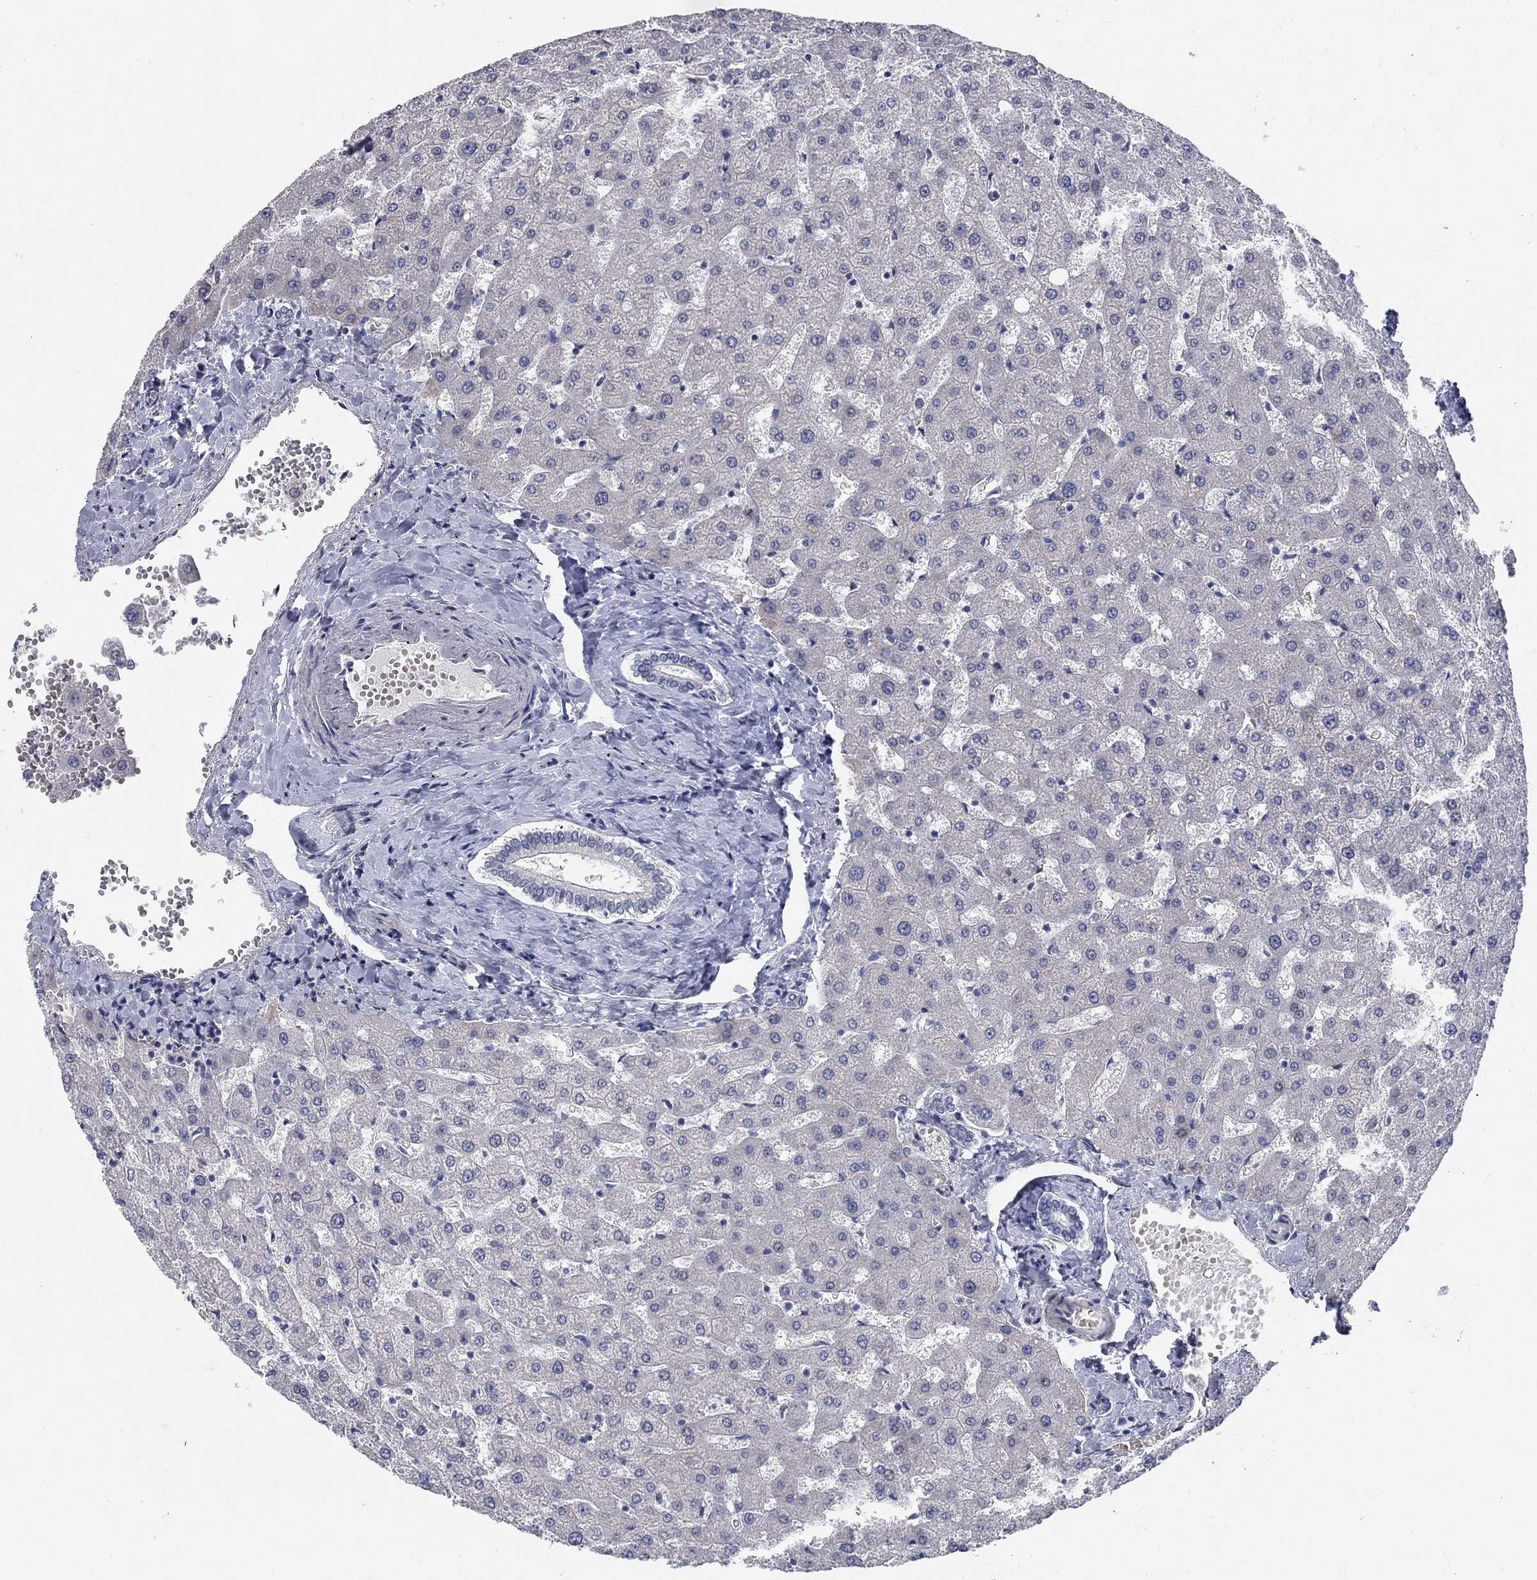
{"staining": {"intensity": "negative", "quantity": "none", "location": "none"}, "tissue": "liver", "cell_type": "Cholangiocytes", "image_type": "normal", "snomed": [{"axis": "morphology", "description": "Normal tissue, NOS"}, {"axis": "topography", "description": "Liver"}], "caption": "The IHC image has no significant expression in cholangiocytes of liver.", "gene": "DNER", "patient": {"sex": "female", "age": 50}}